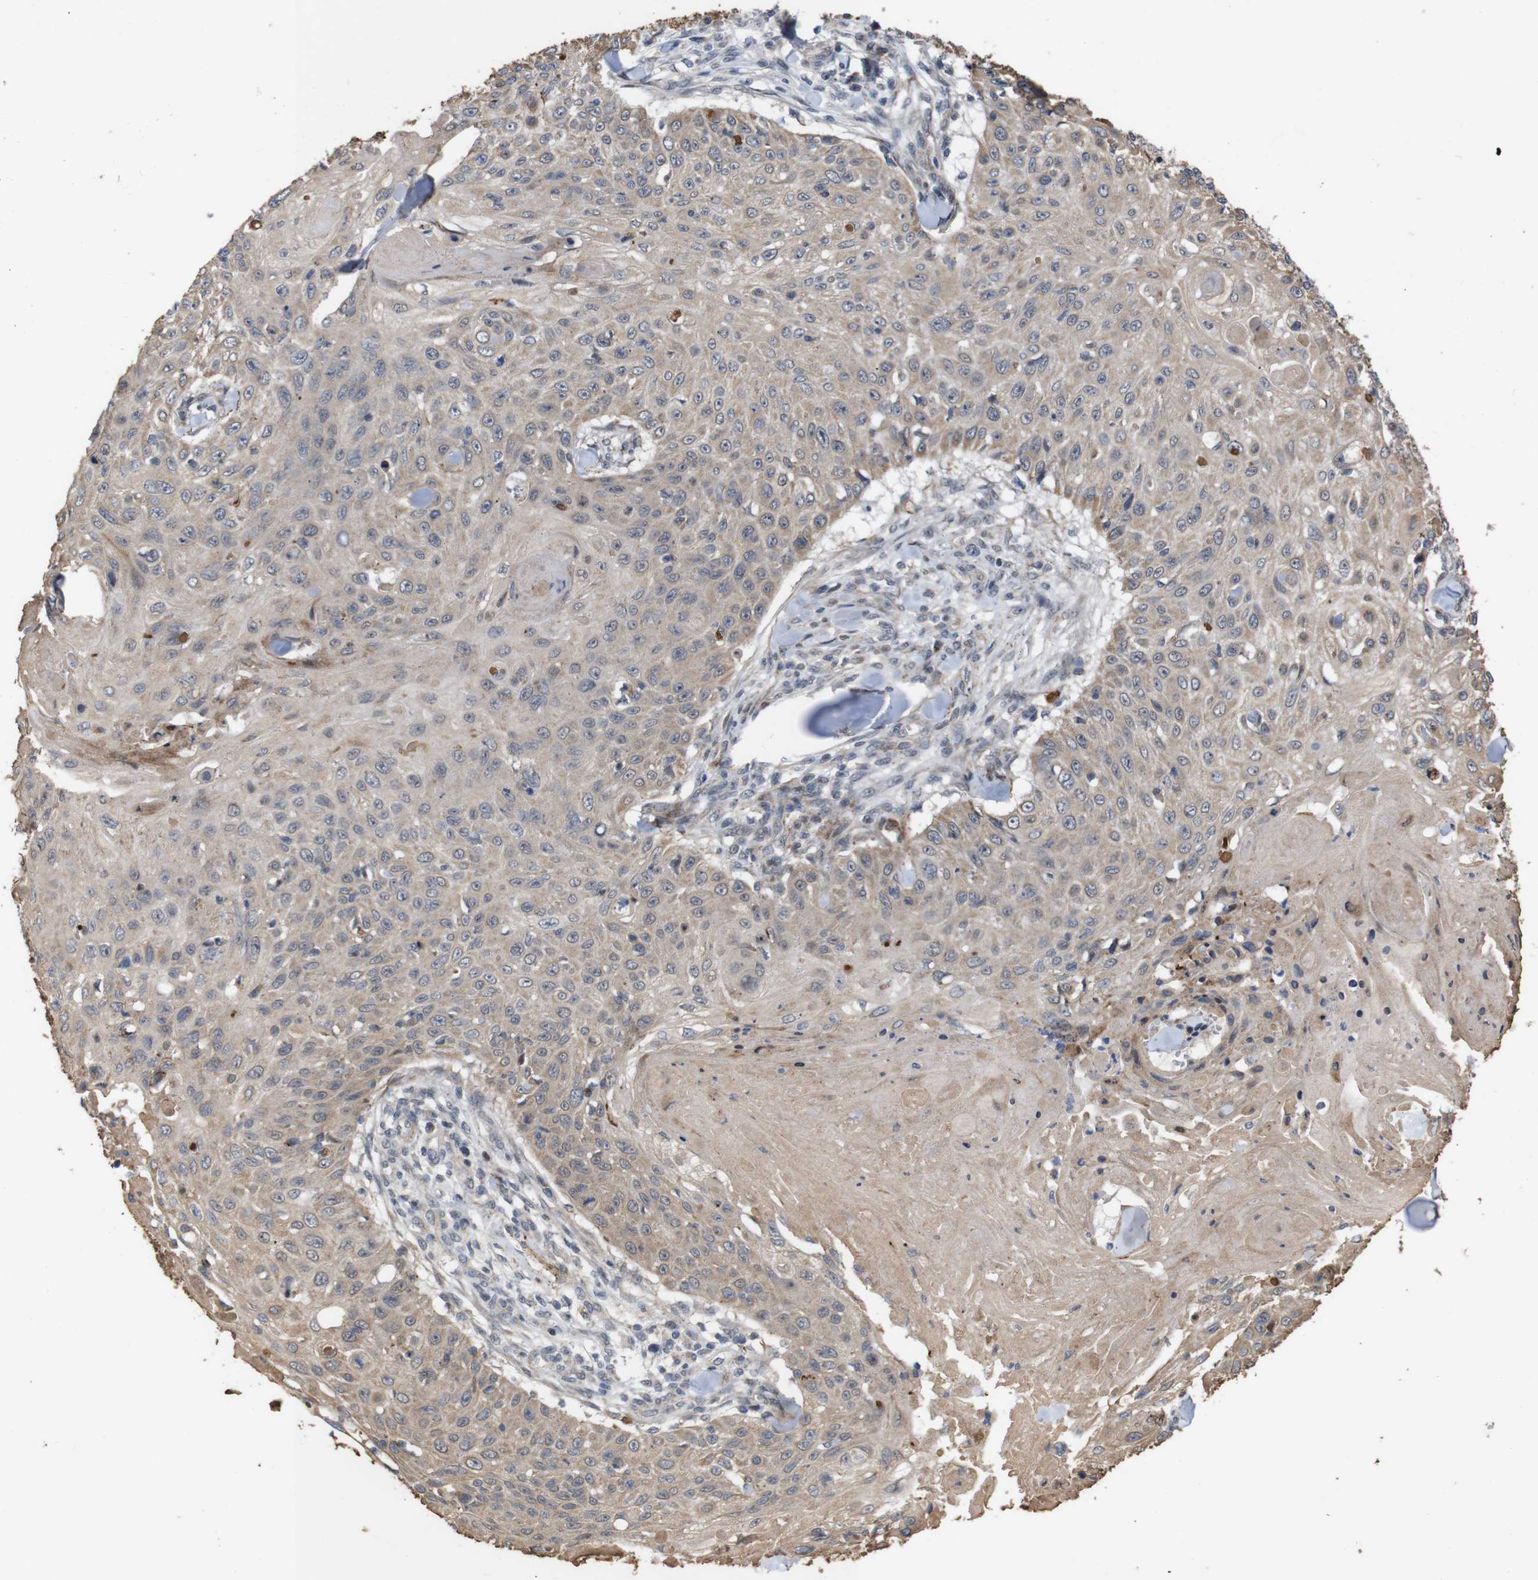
{"staining": {"intensity": "weak", "quantity": ">75%", "location": "cytoplasmic/membranous"}, "tissue": "skin cancer", "cell_type": "Tumor cells", "image_type": "cancer", "snomed": [{"axis": "morphology", "description": "Squamous cell carcinoma, NOS"}, {"axis": "topography", "description": "Skin"}], "caption": "Protein positivity by IHC exhibits weak cytoplasmic/membranous positivity in about >75% of tumor cells in skin squamous cell carcinoma.", "gene": "ATP7B", "patient": {"sex": "male", "age": 86}}